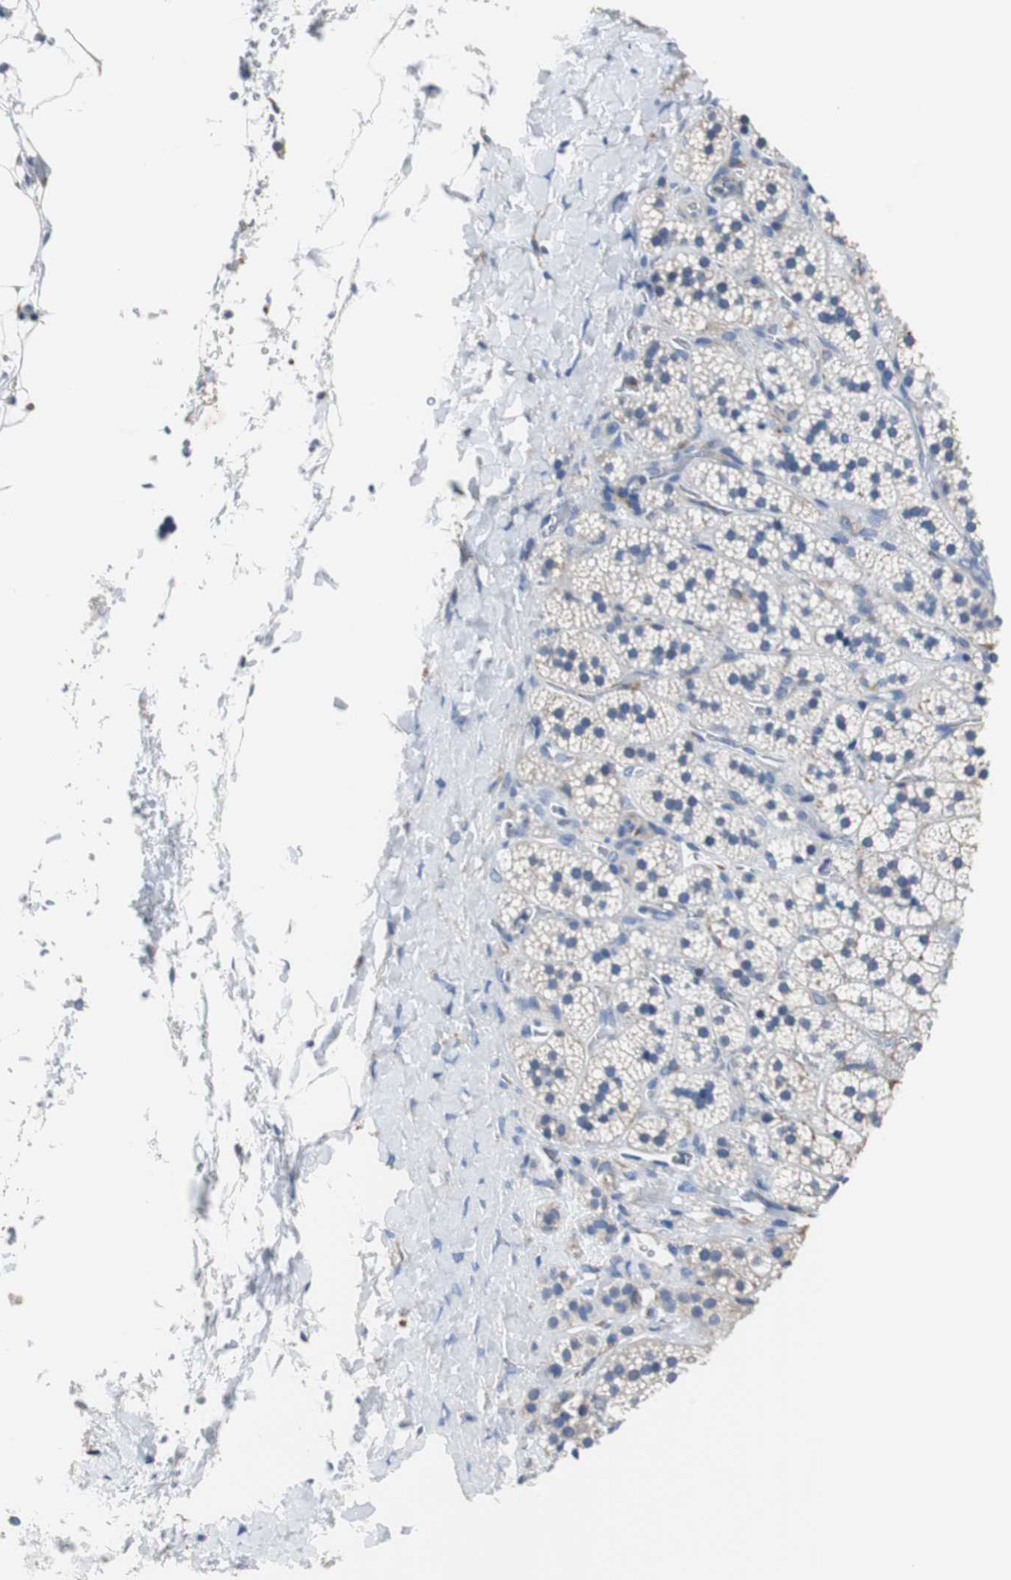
{"staining": {"intensity": "negative", "quantity": "none", "location": "none"}, "tissue": "adrenal gland", "cell_type": "Glandular cells", "image_type": "normal", "snomed": [{"axis": "morphology", "description": "Normal tissue, NOS"}, {"axis": "topography", "description": "Adrenal gland"}], "caption": "Protein analysis of normal adrenal gland reveals no significant expression in glandular cells. The staining is performed using DAB (3,3'-diaminobenzidine) brown chromogen with nuclei counter-stained in using hematoxylin.", "gene": "VAMP8", "patient": {"sex": "female", "age": 44}}